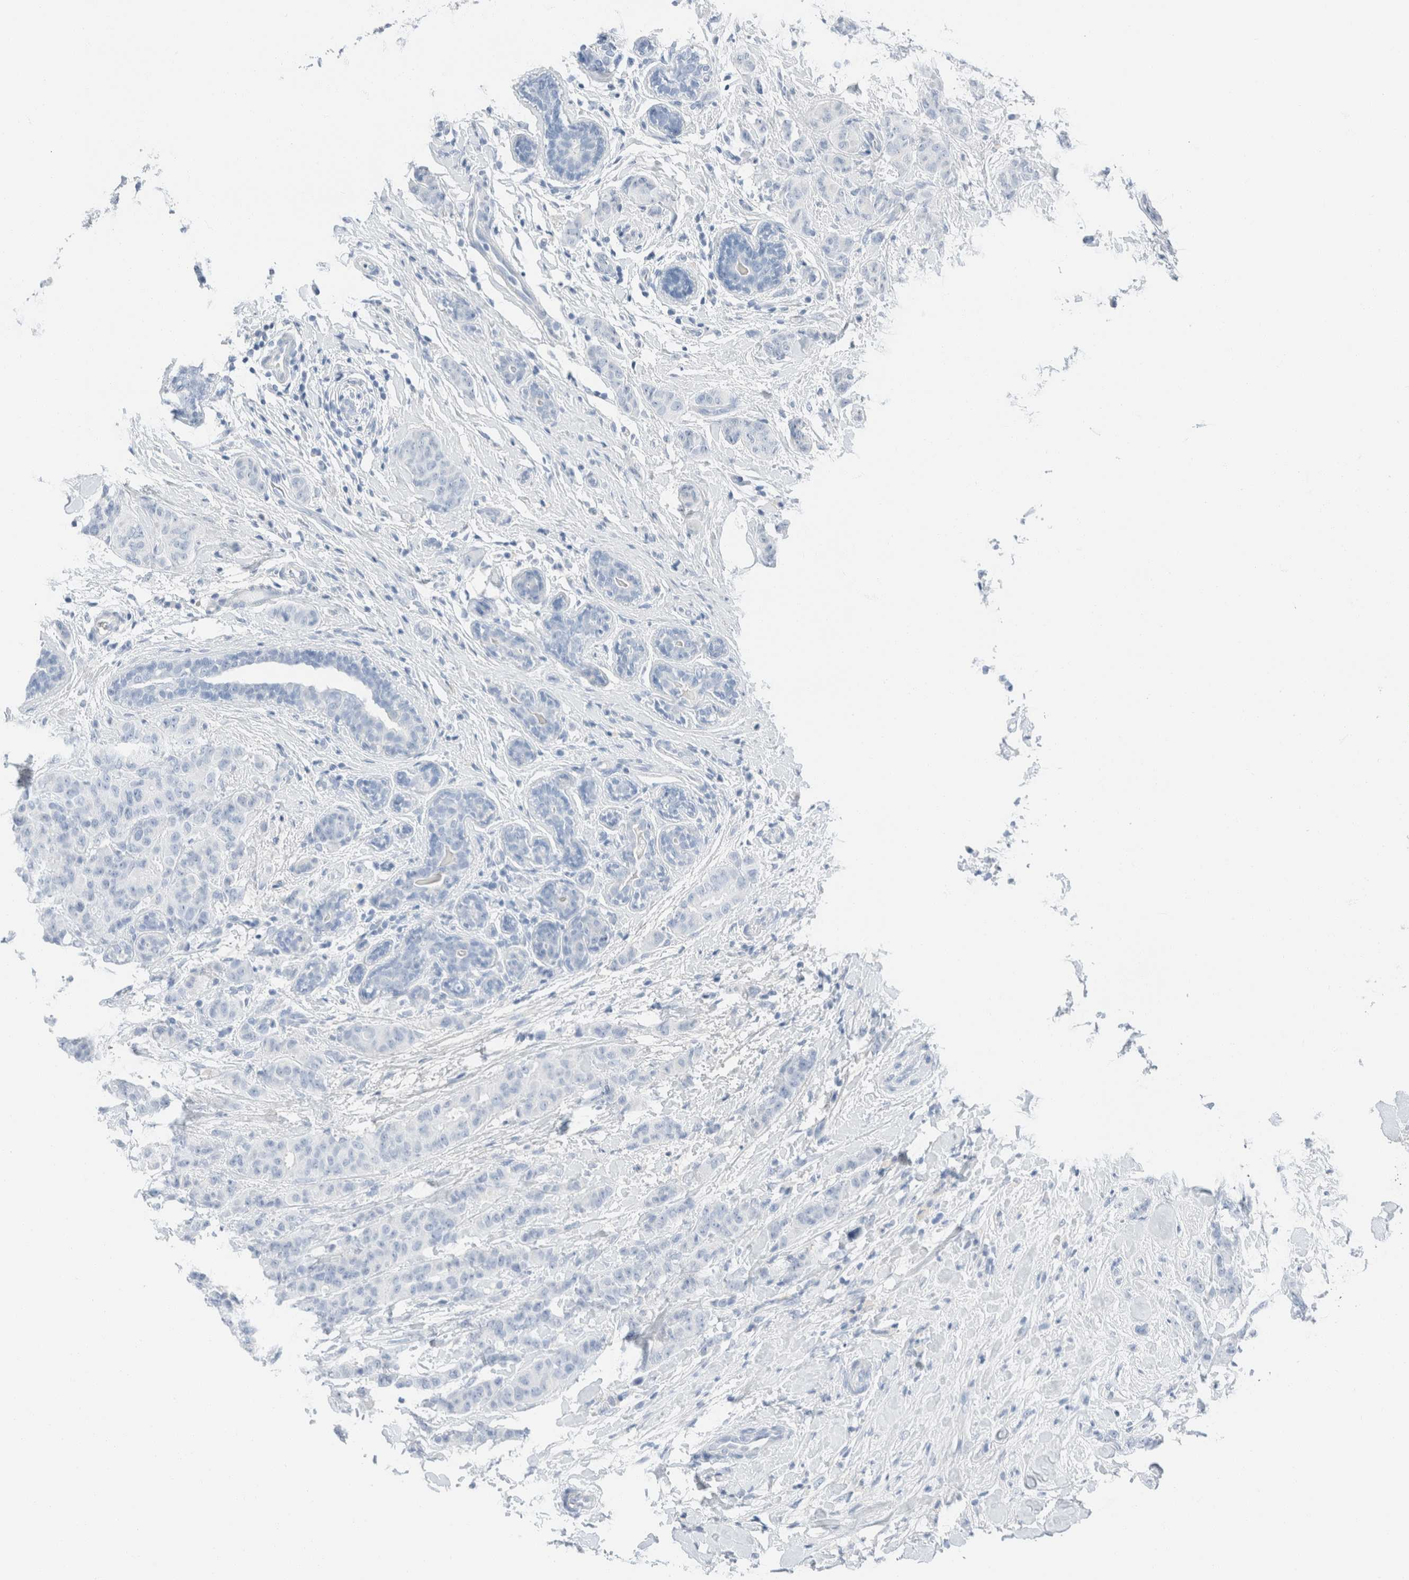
{"staining": {"intensity": "negative", "quantity": "none", "location": "none"}, "tissue": "breast cancer", "cell_type": "Tumor cells", "image_type": "cancer", "snomed": [{"axis": "morphology", "description": "Normal tissue, NOS"}, {"axis": "morphology", "description": "Duct carcinoma"}, {"axis": "topography", "description": "Breast"}], "caption": "This is an IHC micrograph of intraductal carcinoma (breast). There is no expression in tumor cells.", "gene": "PCM1", "patient": {"sex": "female", "age": 40}}